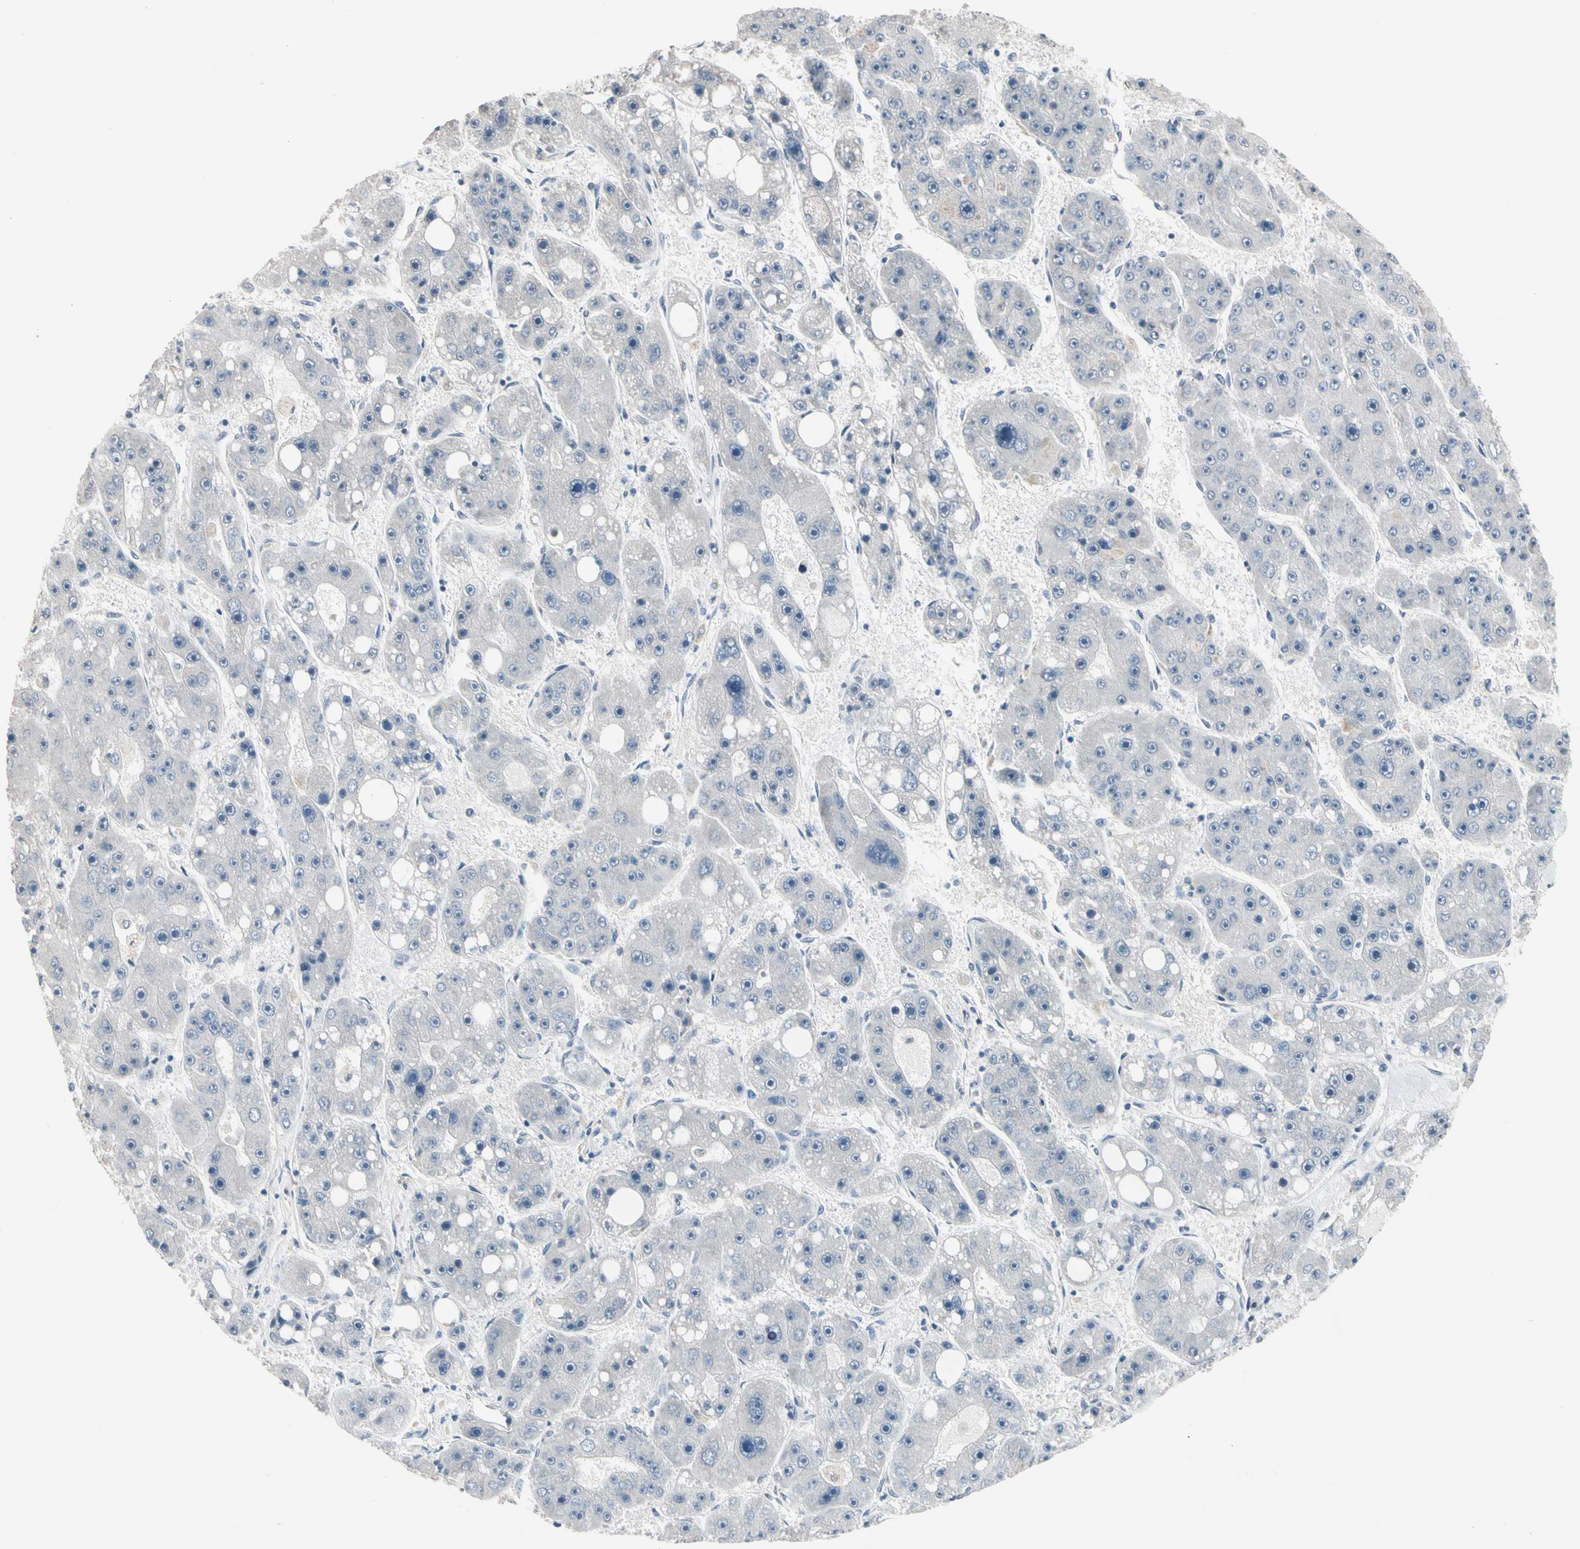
{"staining": {"intensity": "negative", "quantity": "none", "location": "none"}, "tissue": "liver cancer", "cell_type": "Tumor cells", "image_type": "cancer", "snomed": [{"axis": "morphology", "description": "Carcinoma, Hepatocellular, NOS"}, {"axis": "topography", "description": "Liver"}], "caption": "This is an immunohistochemistry photomicrograph of human liver cancer. There is no expression in tumor cells.", "gene": "SV2A", "patient": {"sex": "female", "age": 61}}